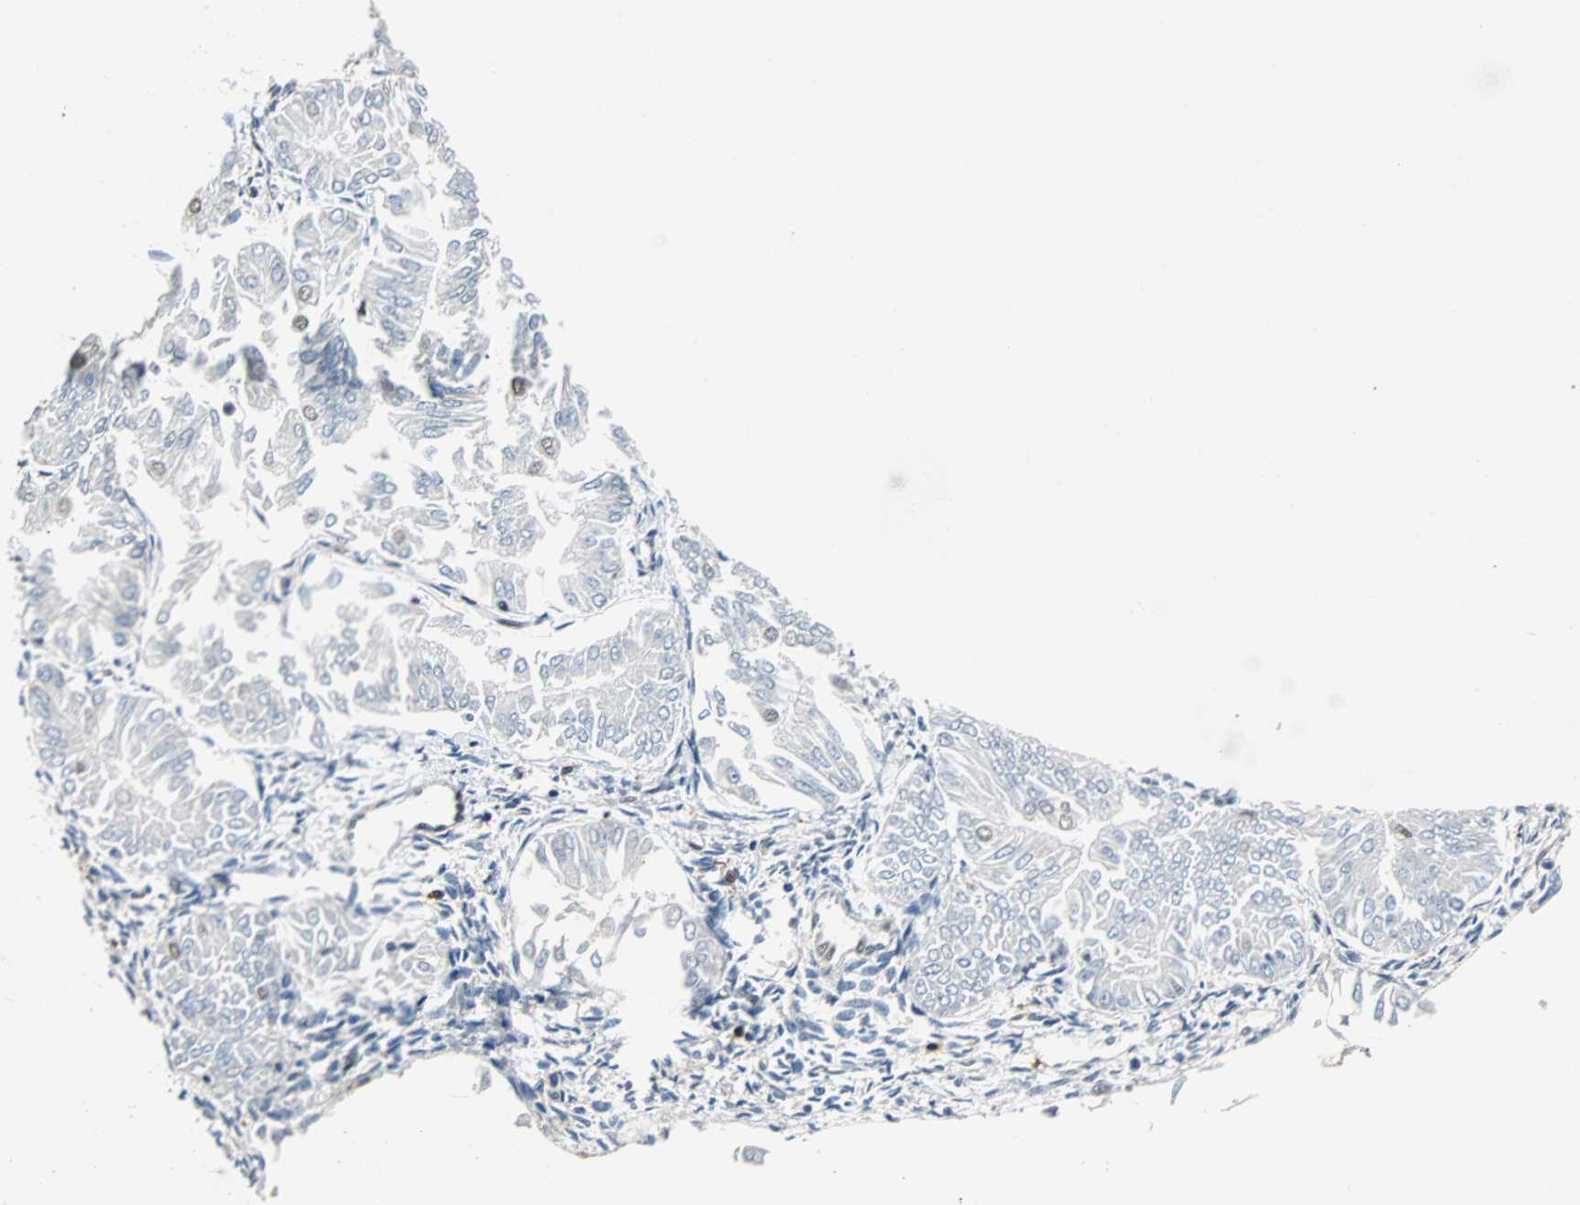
{"staining": {"intensity": "moderate", "quantity": "<25%", "location": "nuclear"}, "tissue": "endometrial cancer", "cell_type": "Tumor cells", "image_type": "cancer", "snomed": [{"axis": "morphology", "description": "Adenocarcinoma, NOS"}, {"axis": "topography", "description": "Endometrium"}], "caption": "The immunohistochemical stain highlights moderate nuclear expression in tumor cells of endometrial adenocarcinoma tissue.", "gene": "XRCC4", "patient": {"sex": "female", "age": 53}}